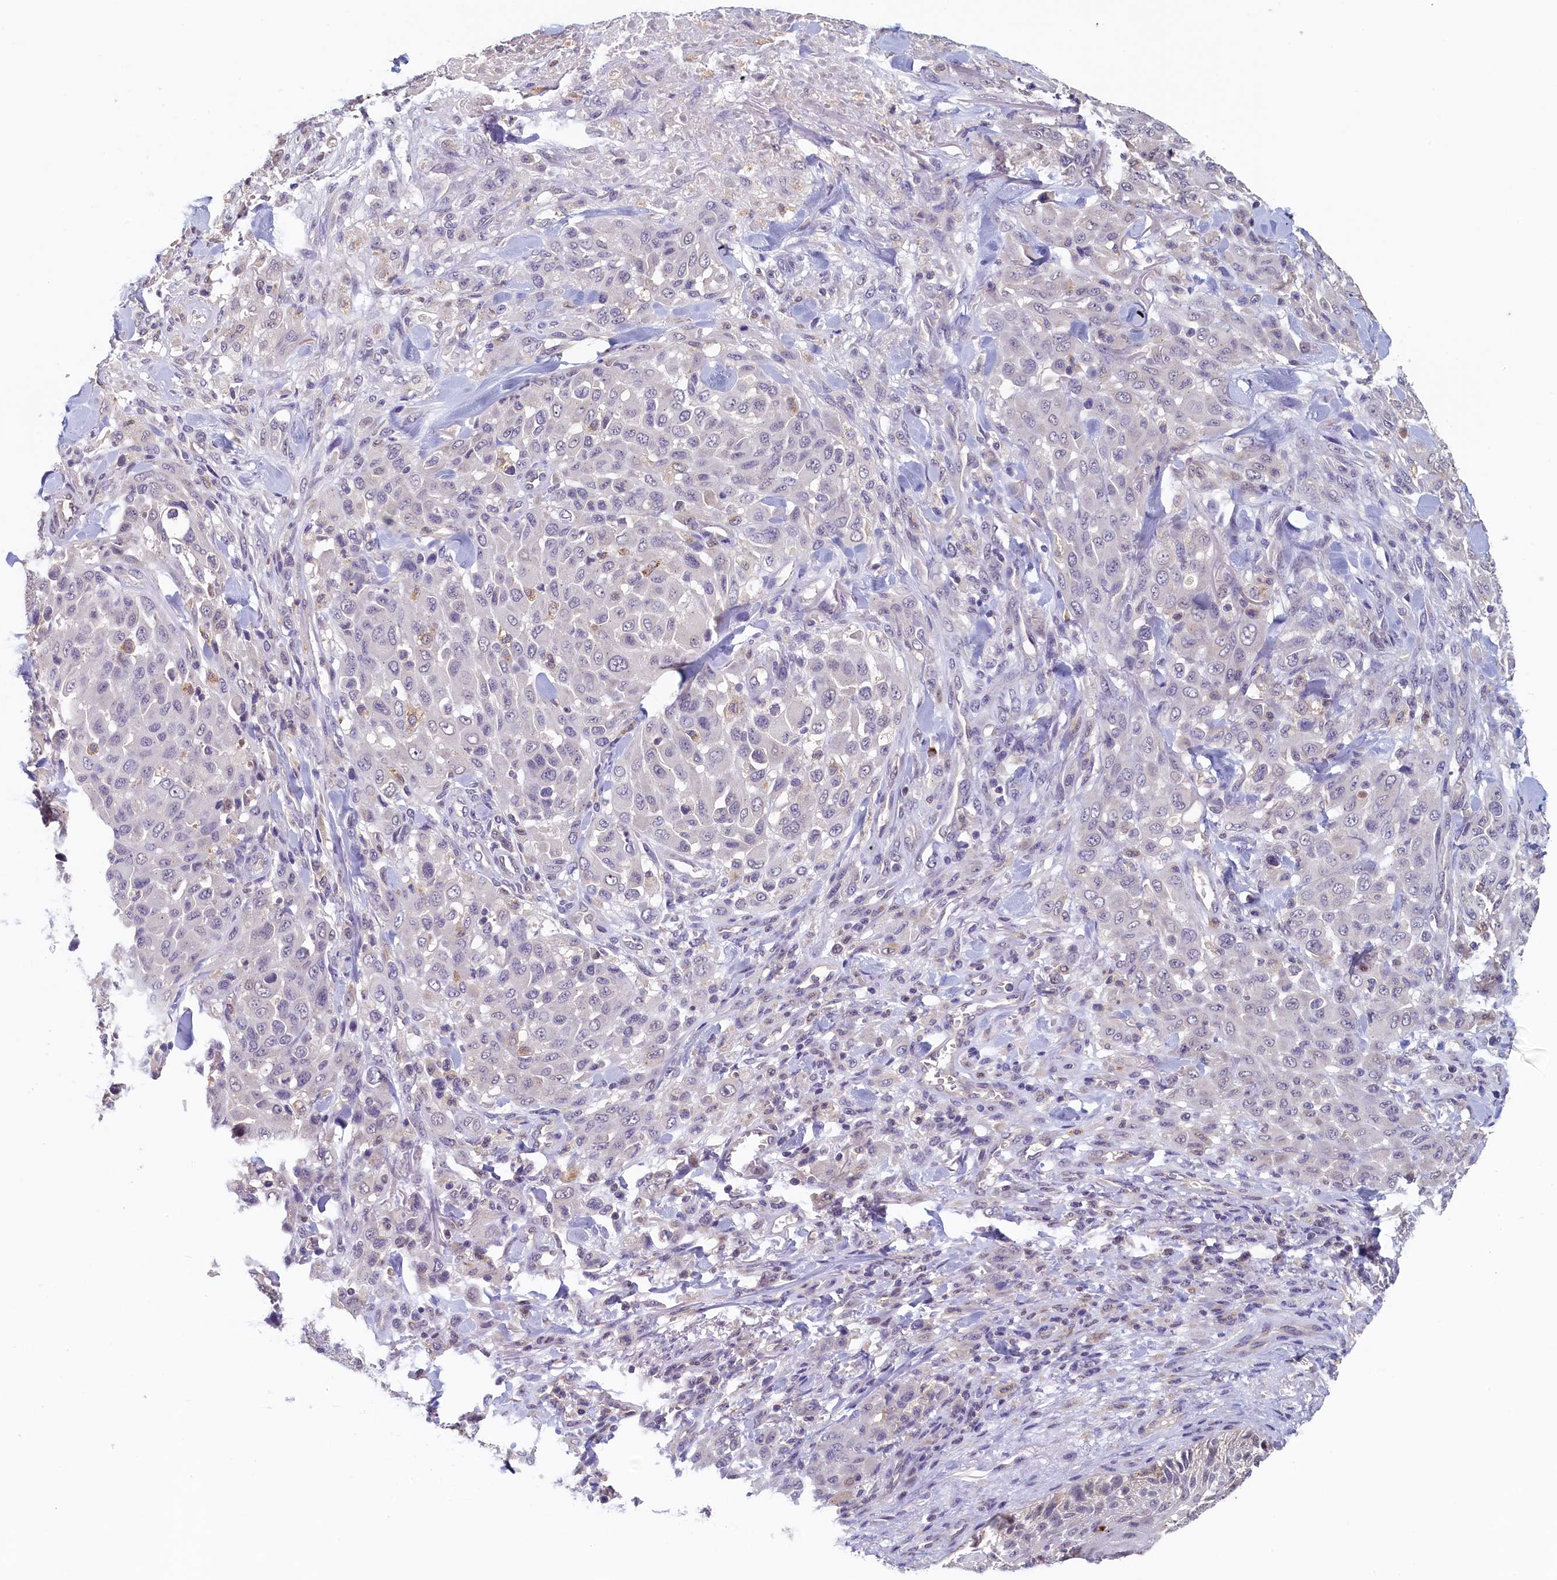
{"staining": {"intensity": "negative", "quantity": "none", "location": "none"}, "tissue": "melanoma", "cell_type": "Tumor cells", "image_type": "cancer", "snomed": [{"axis": "morphology", "description": "Malignant melanoma, Metastatic site"}, {"axis": "topography", "description": "Skin"}], "caption": "Photomicrograph shows no significant protein positivity in tumor cells of melanoma.", "gene": "NUBP2", "patient": {"sex": "female", "age": 81}}